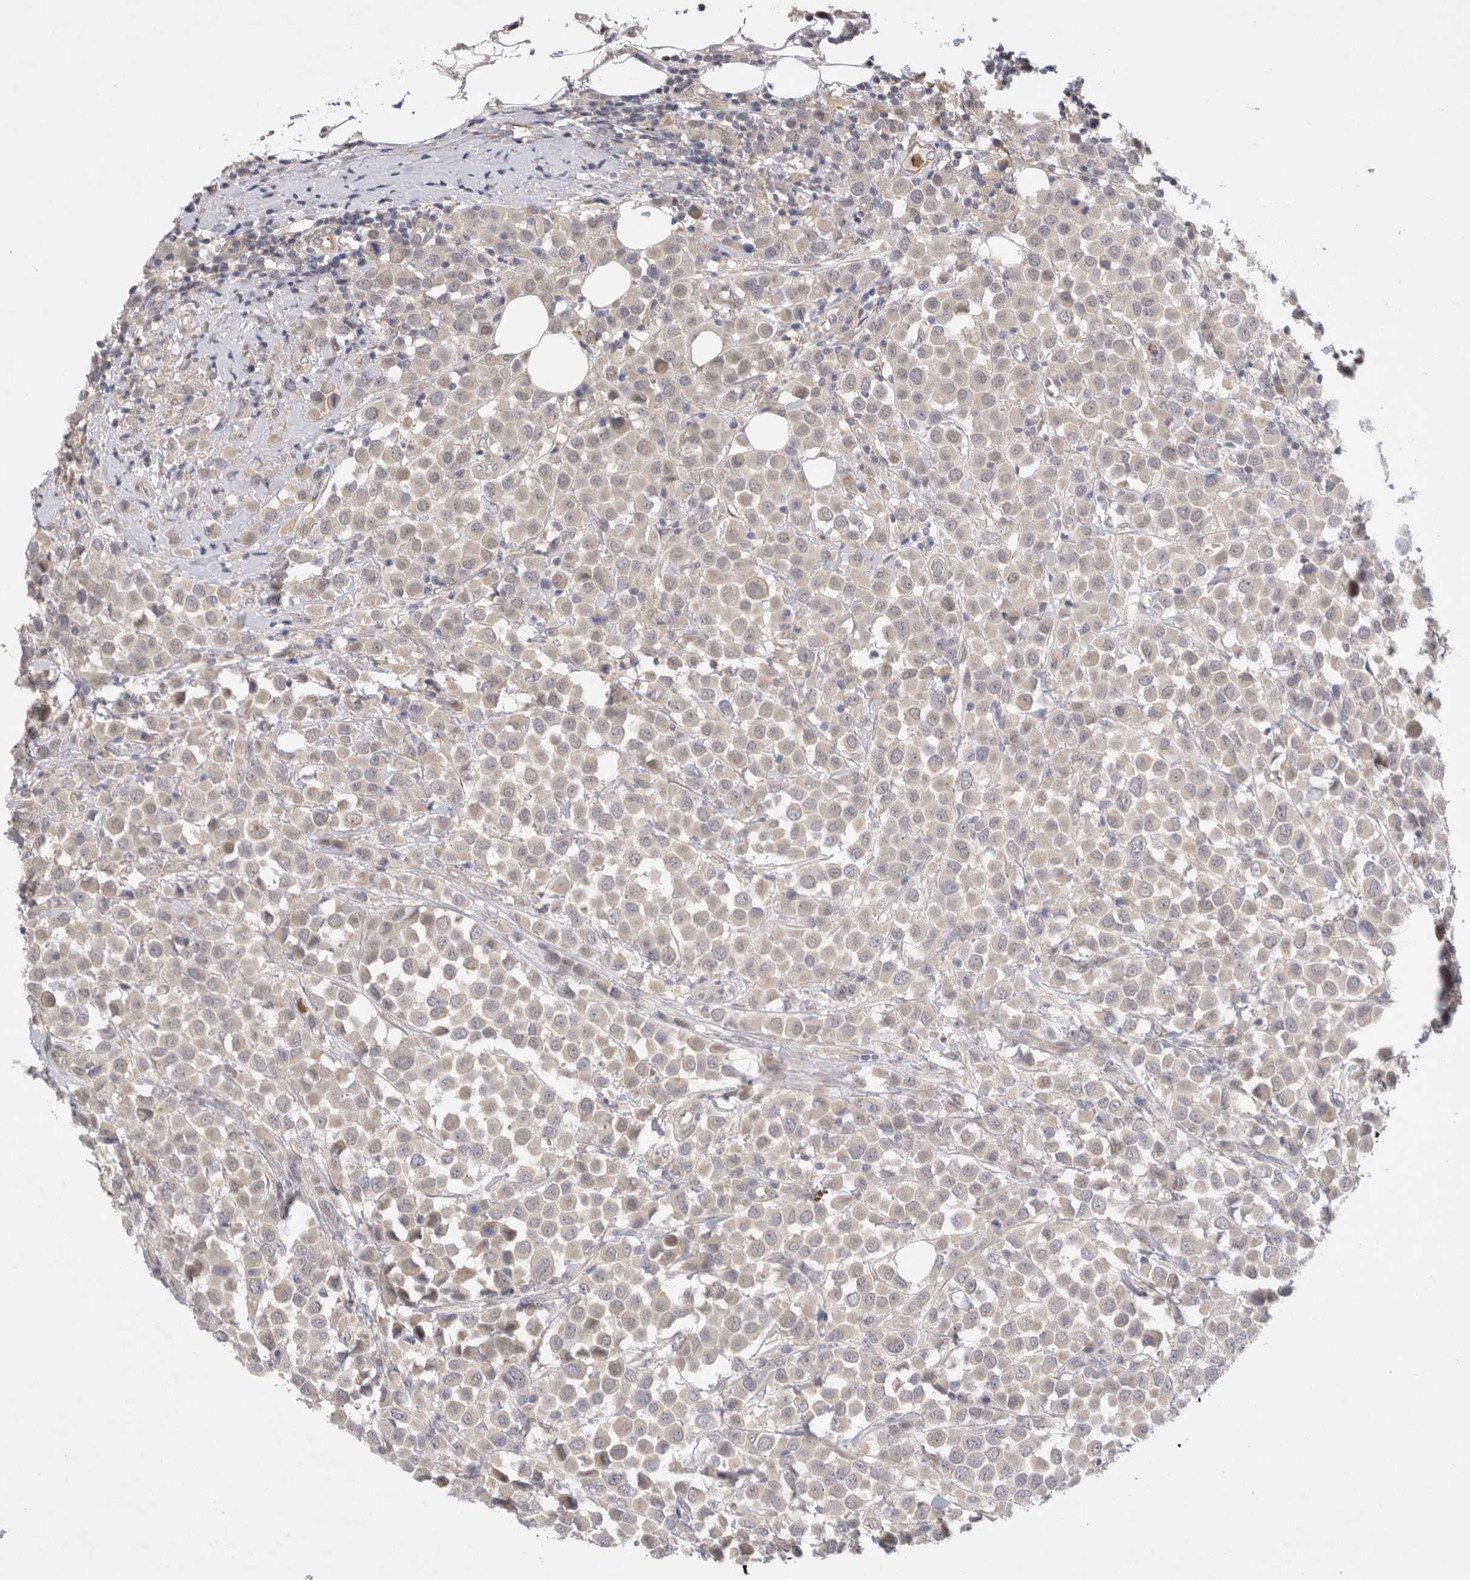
{"staining": {"intensity": "negative", "quantity": "none", "location": "none"}, "tissue": "breast cancer", "cell_type": "Tumor cells", "image_type": "cancer", "snomed": [{"axis": "morphology", "description": "Duct carcinoma"}, {"axis": "topography", "description": "Breast"}], "caption": "Breast cancer (infiltrating ductal carcinoma) stained for a protein using IHC reveals no expression tumor cells.", "gene": "GSDMB", "patient": {"sex": "female", "age": 61}}